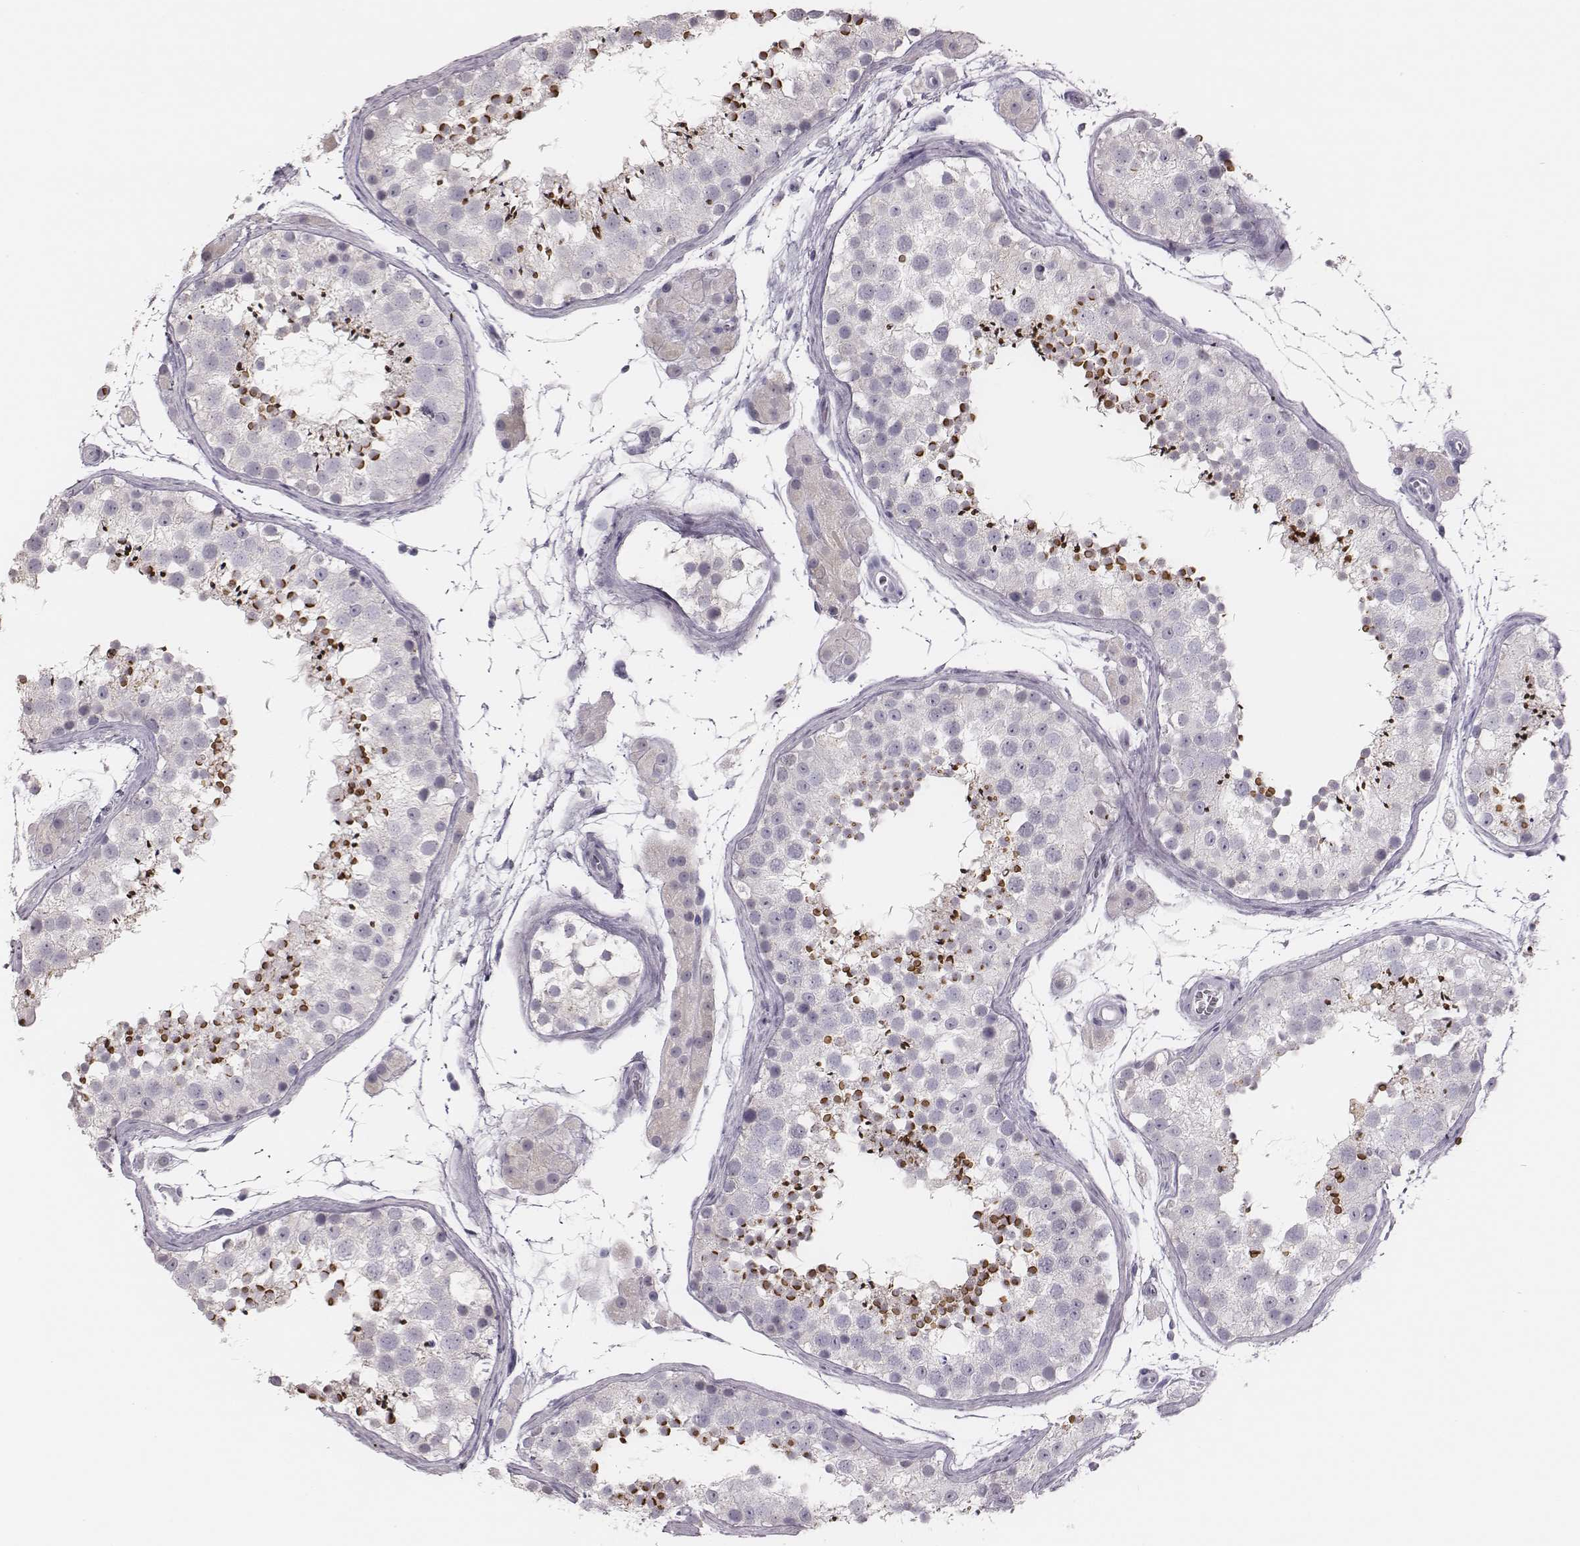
{"staining": {"intensity": "strong", "quantity": "<25%", "location": "cytoplasmic/membranous"}, "tissue": "testis", "cell_type": "Cells in seminiferous ducts", "image_type": "normal", "snomed": [{"axis": "morphology", "description": "Normal tissue, NOS"}, {"axis": "topography", "description": "Testis"}], "caption": "Cells in seminiferous ducts show strong cytoplasmic/membranous positivity in about <25% of cells in normal testis.", "gene": "ADGRF4", "patient": {"sex": "male", "age": 41}}